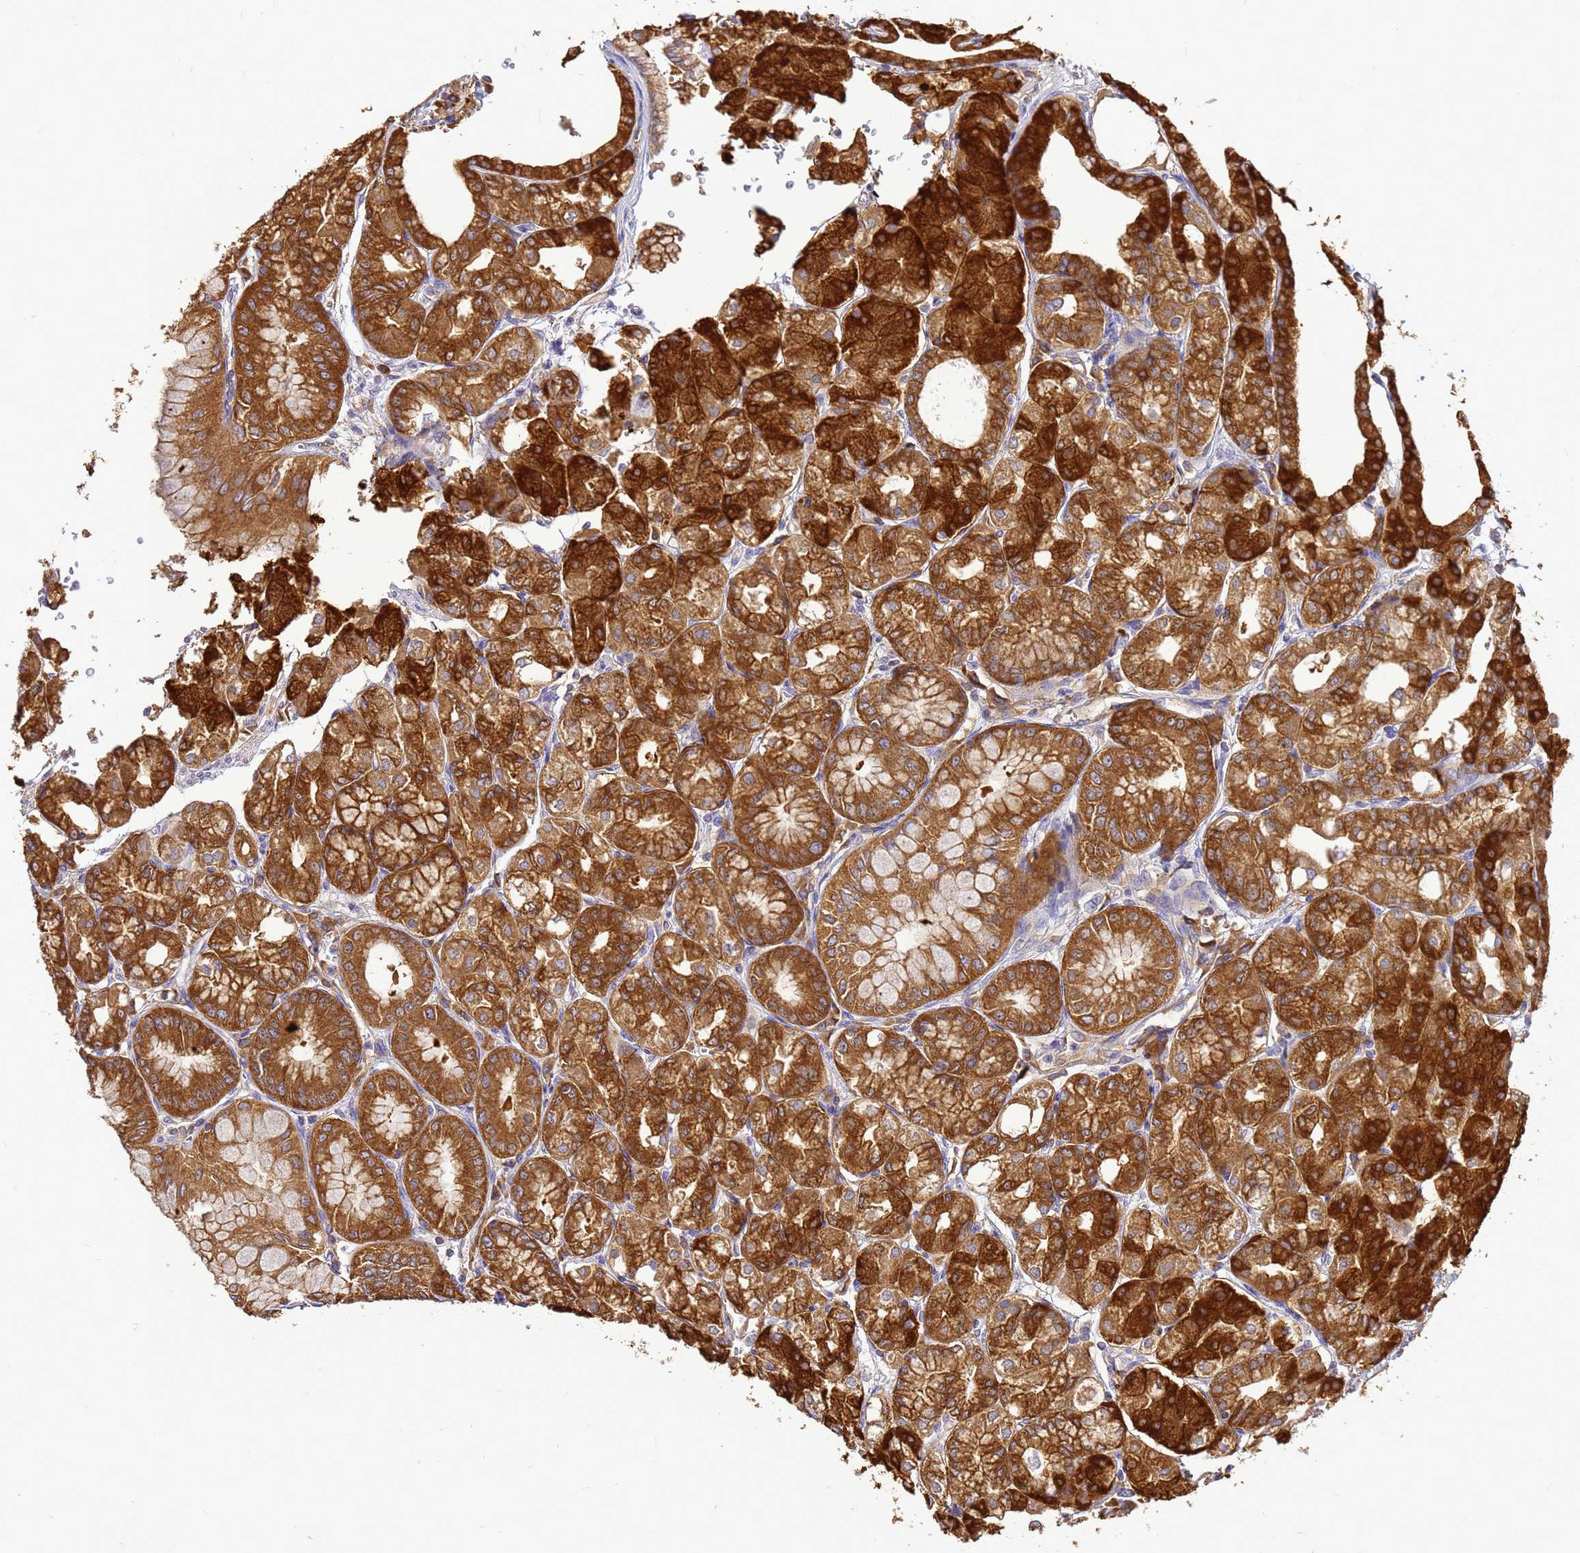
{"staining": {"intensity": "strong", "quantity": ">75%", "location": "cytoplasmic/membranous"}, "tissue": "stomach", "cell_type": "Glandular cells", "image_type": "normal", "snomed": [{"axis": "morphology", "description": "Normal tissue, NOS"}, {"axis": "topography", "description": "Stomach, lower"}], "caption": "An immunohistochemistry (IHC) photomicrograph of unremarkable tissue is shown. Protein staining in brown highlights strong cytoplasmic/membranous positivity in stomach within glandular cells.", "gene": "NARS1", "patient": {"sex": "male", "age": 71}}